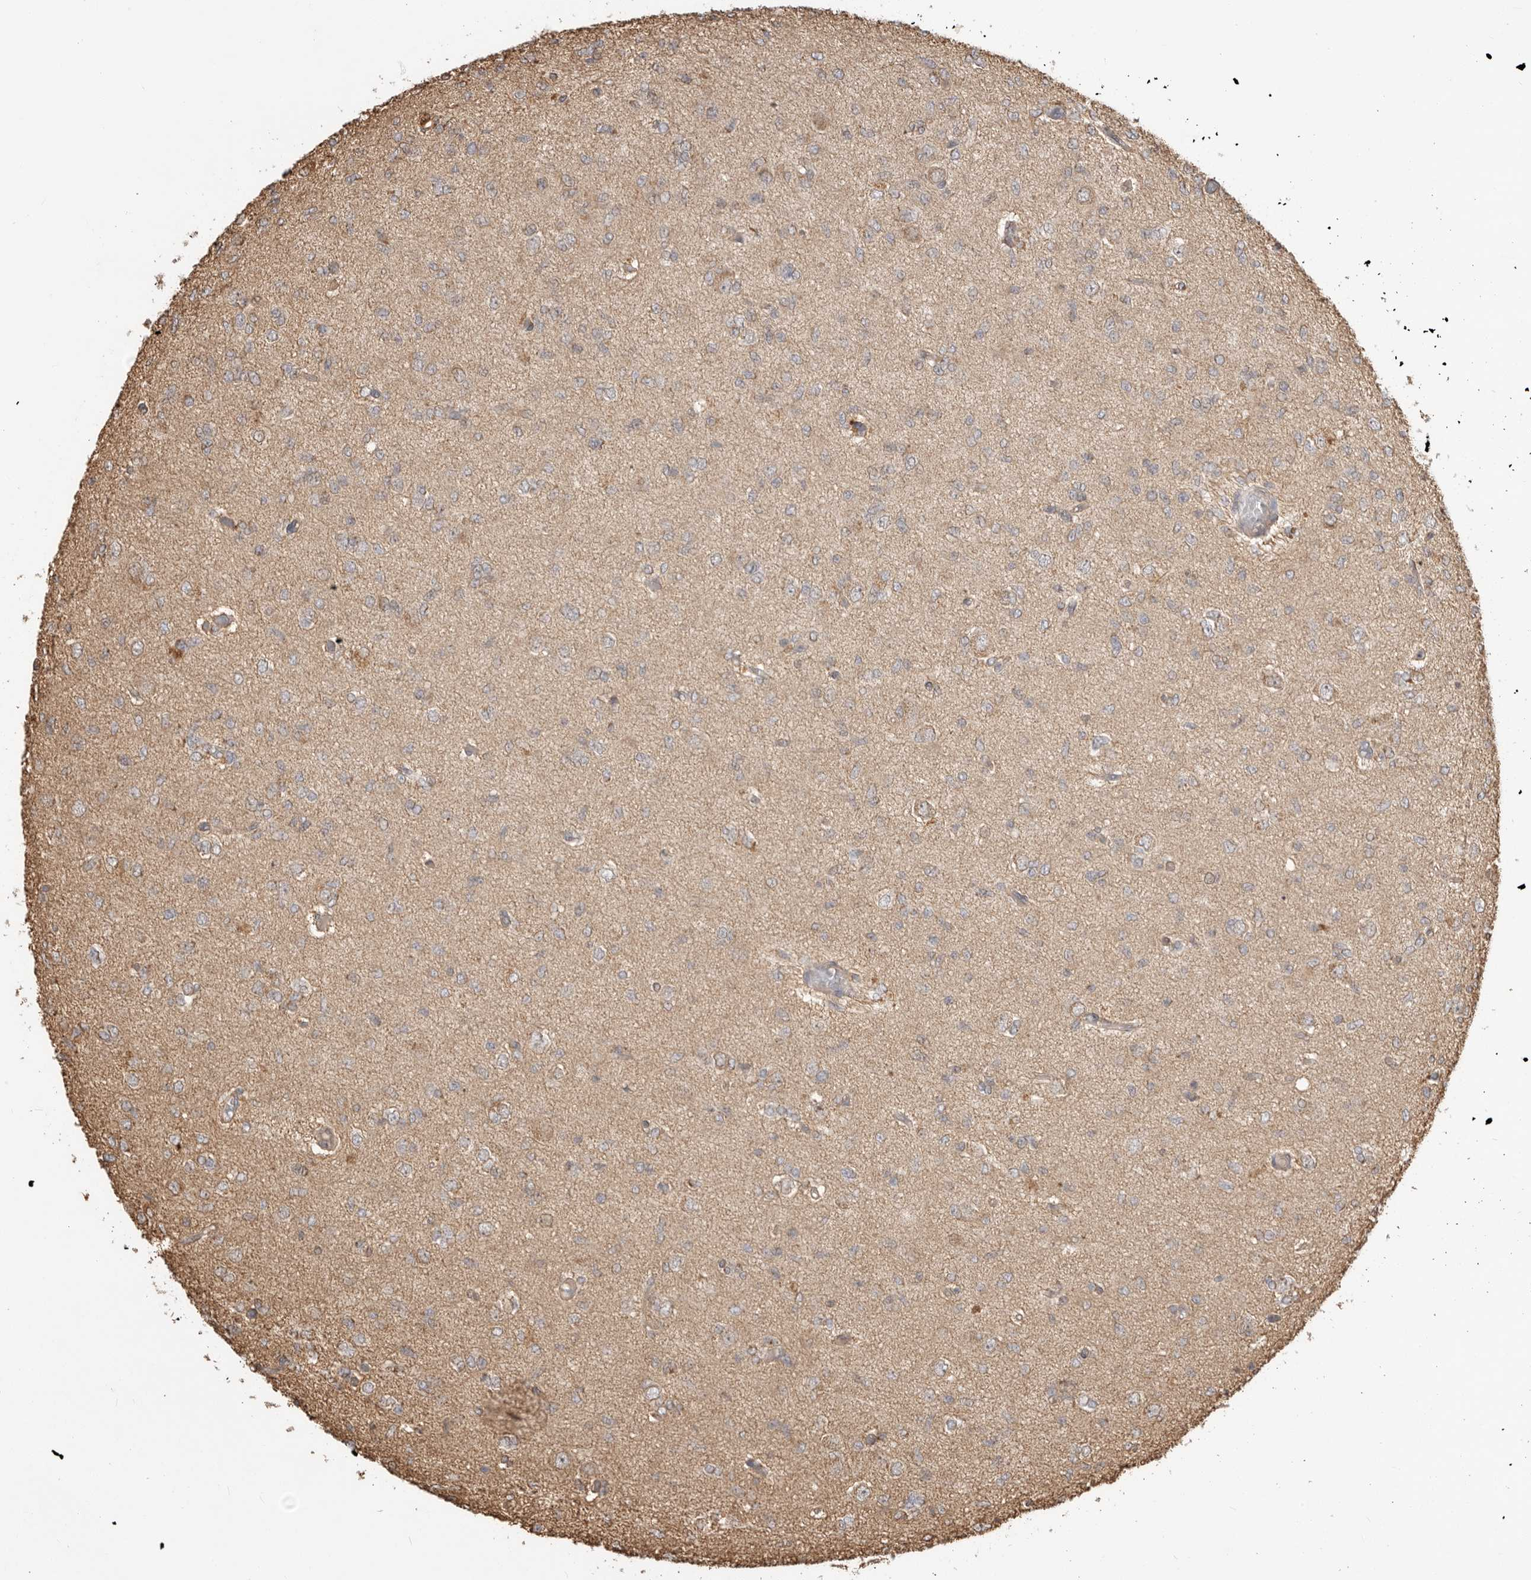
{"staining": {"intensity": "weak", "quantity": "25%-75%", "location": "cytoplasmic/membranous"}, "tissue": "glioma", "cell_type": "Tumor cells", "image_type": "cancer", "snomed": [{"axis": "morphology", "description": "Glioma, malignant, High grade"}, {"axis": "topography", "description": "Brain"}], "caption": "Human glioma stained with a brown dye shows weak cytoplasmic/membranous positive expression in about 25%-75% of tumor cells.", "gene": "DPH7", "patient": {"sex": "female", "age": 59}}